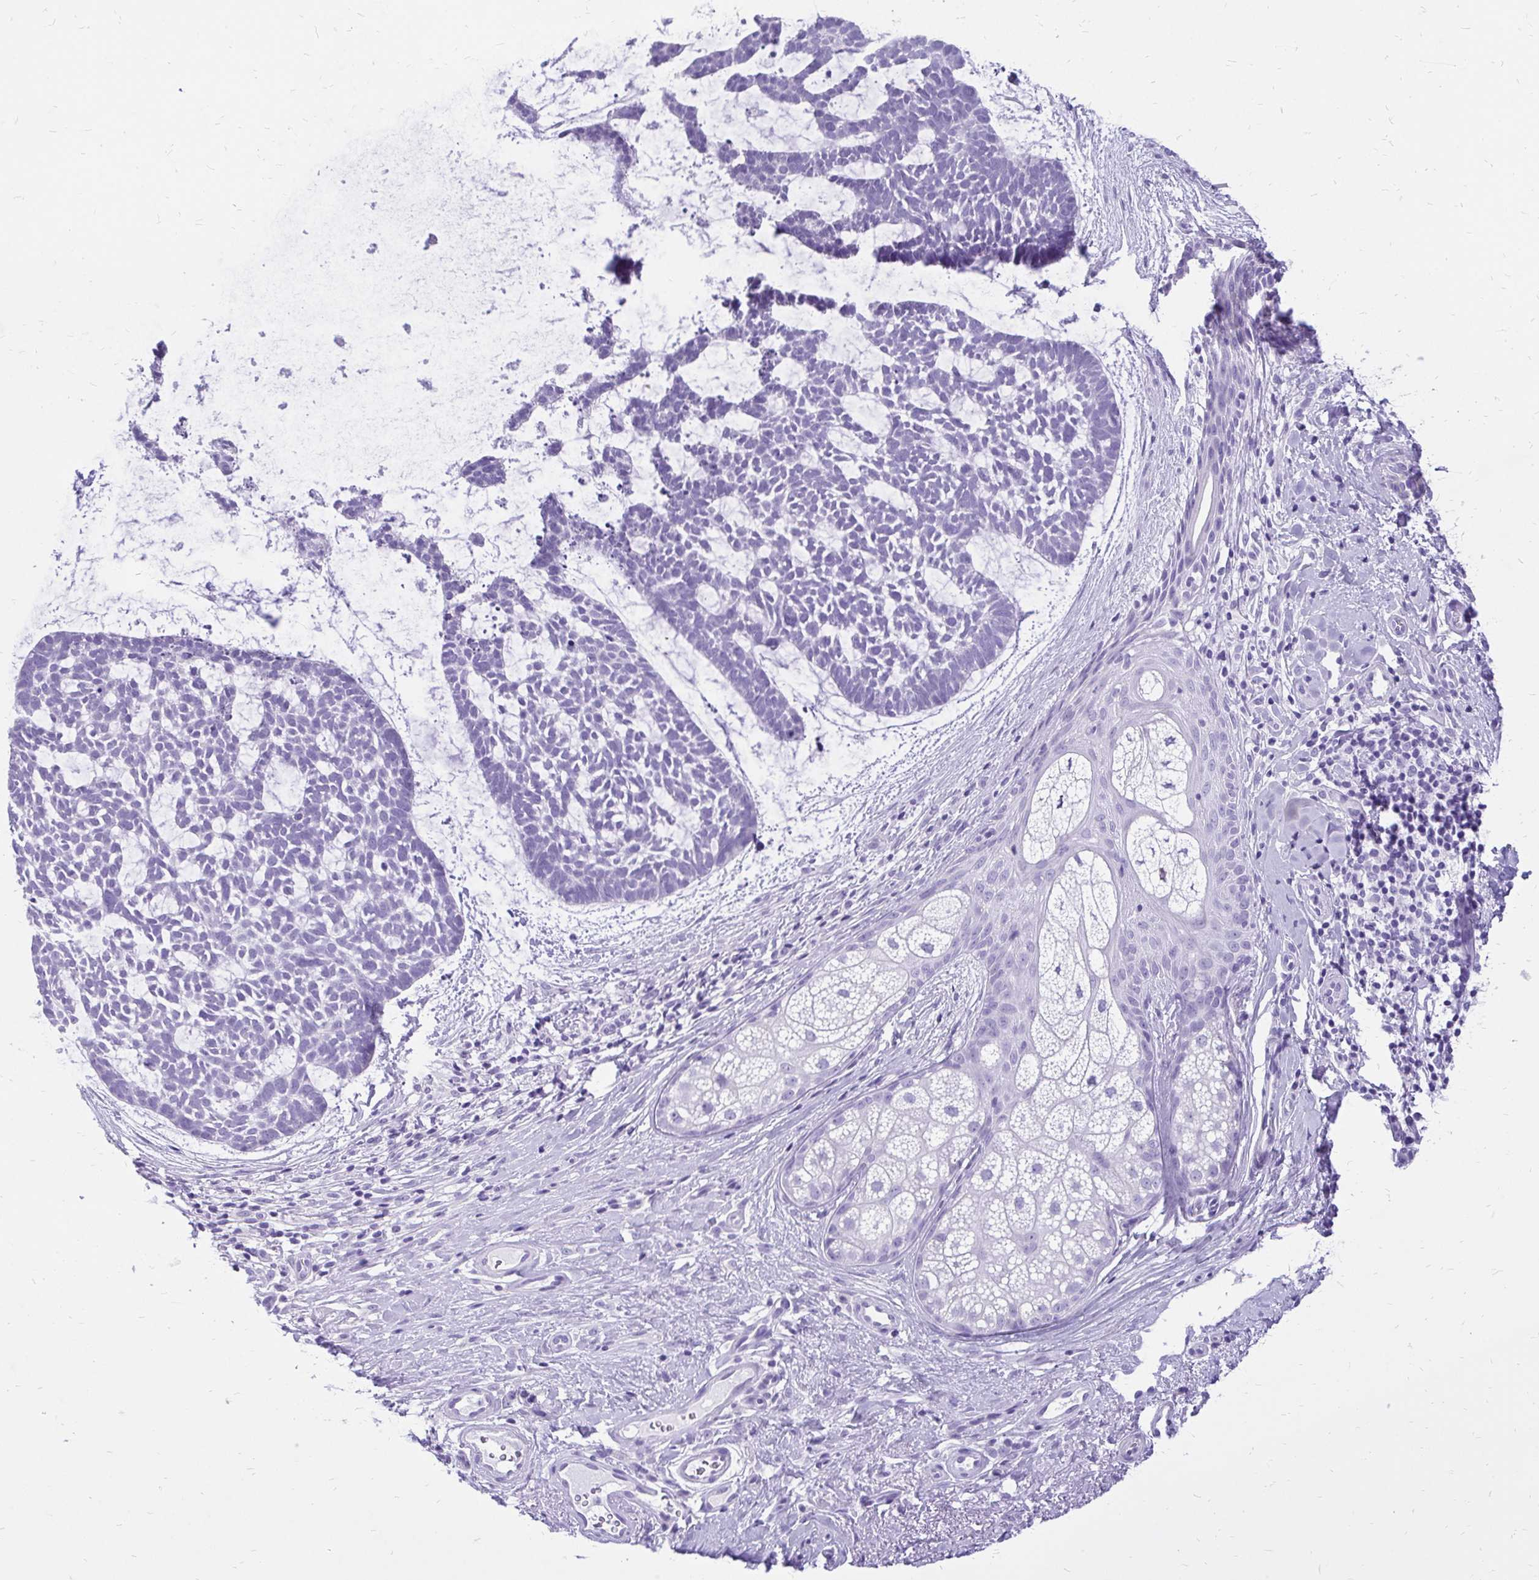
{"staining": {"intensity": "negative", "quantity": "none", "location": "none"}, "tissue": "skin cancer", "cell_type": "Tumor cells", "image_type": "cancer", "snomed": [{"axis": "morphology", "description": "Basal cell carcinoma"}, {"axis": "topography", "description": "Skin"}], "caption": "Skin cancer was stained to show a protein in brown. There is no significant positivity in tumor cells. (Brightfield microscopy of DAB immunohistochemistry (IHC) at high magnification).", "gene": "SLC32A1", "patient": {"sex": "male", "age": 64}}